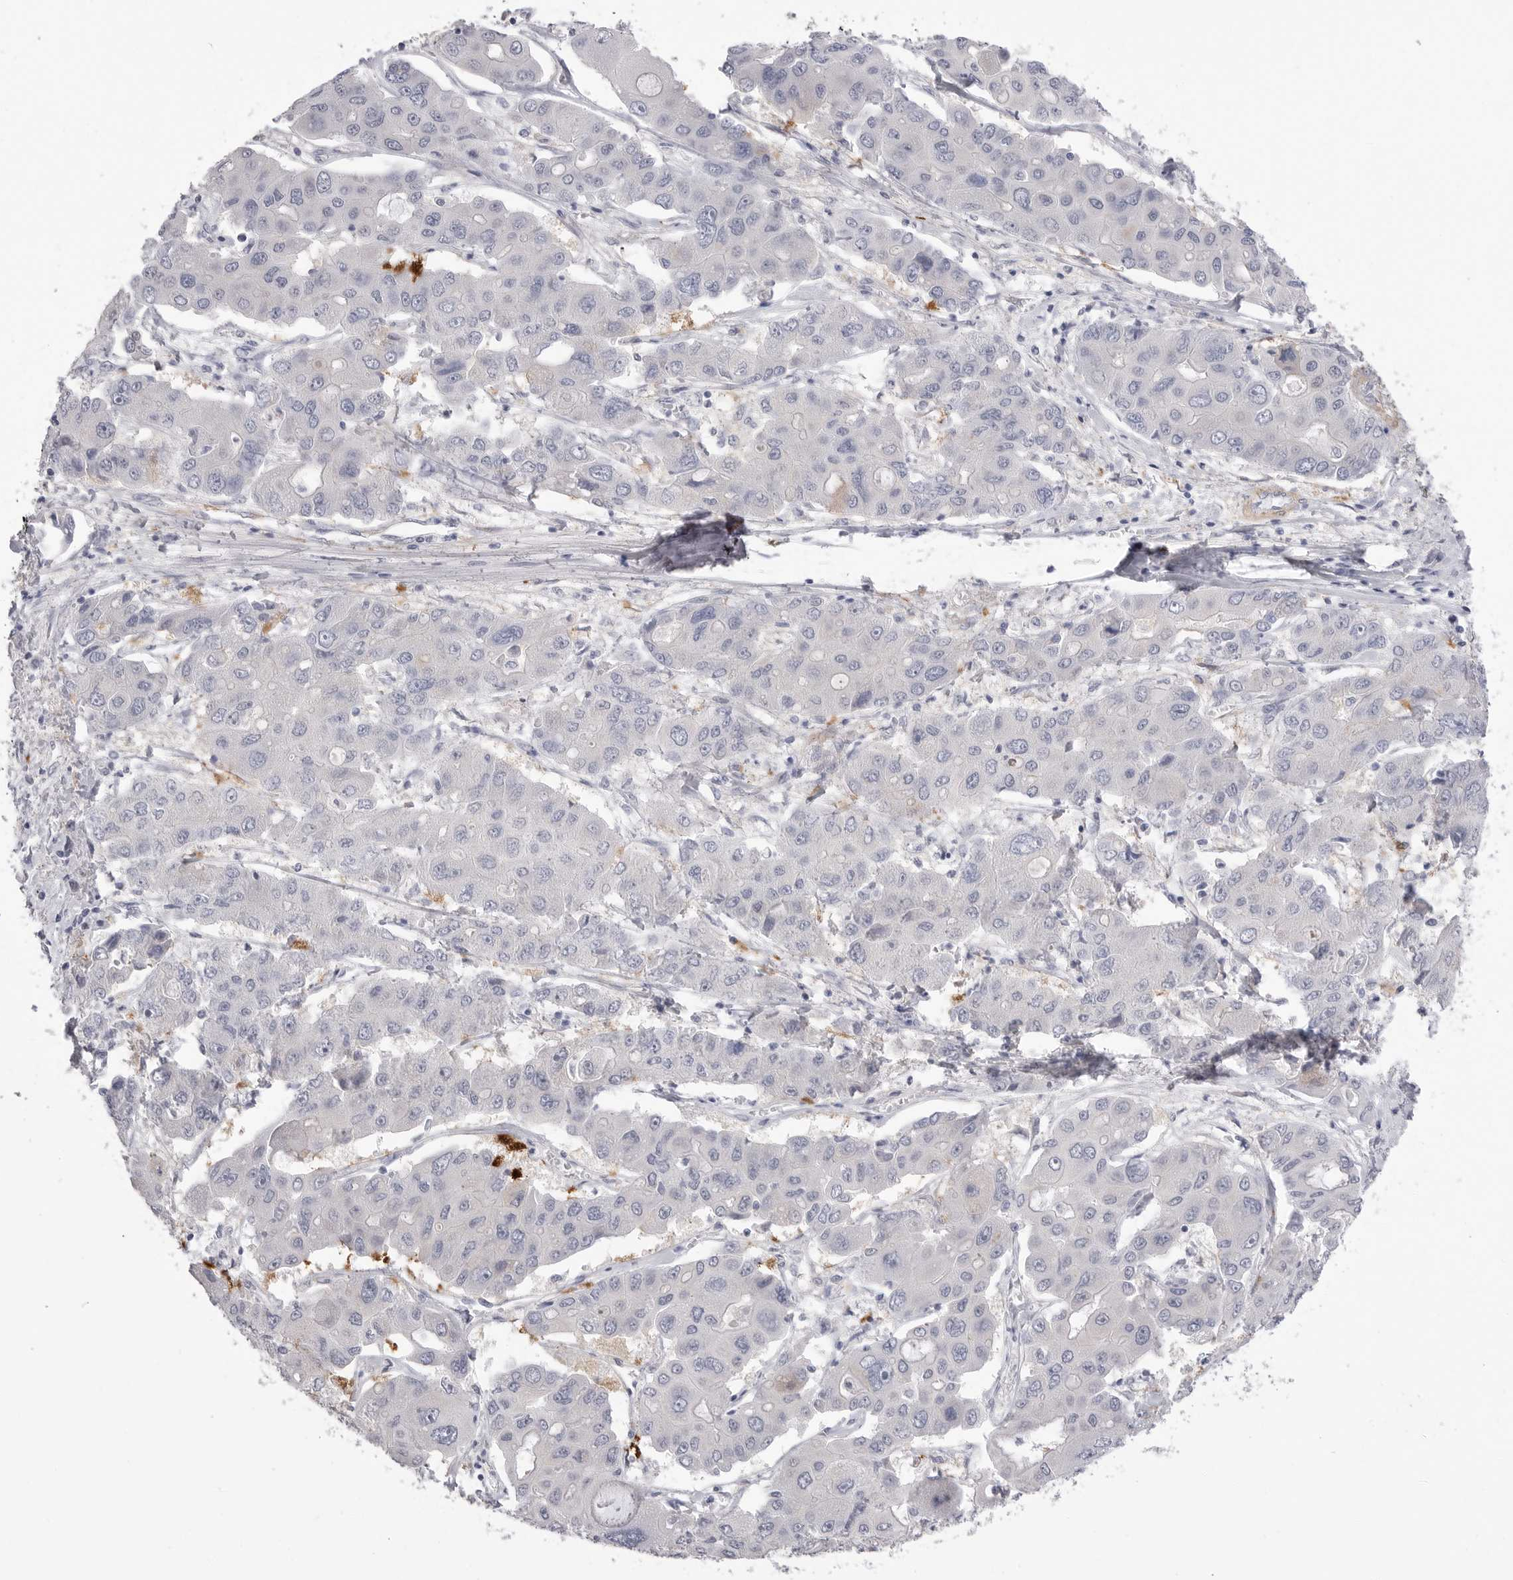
{"staining": {"intensity": "negative", "quantity": "none", "location": "none"}, "tissue": "liver cancer", "cell_type": "Tumor cells", "image_type": "cancer", "snomed": [{"axis": "morphology", "description": "Cholangiocarcinoma"}, {"axis": "topography", "description": "Liver"}], "caption": "Liver cholangiocarcinoma was stained to show a protein in brown. There is no significant staining in tumor cells.", "gene": "AKAP12", "patient": {"sex": "male", "age": 67}}